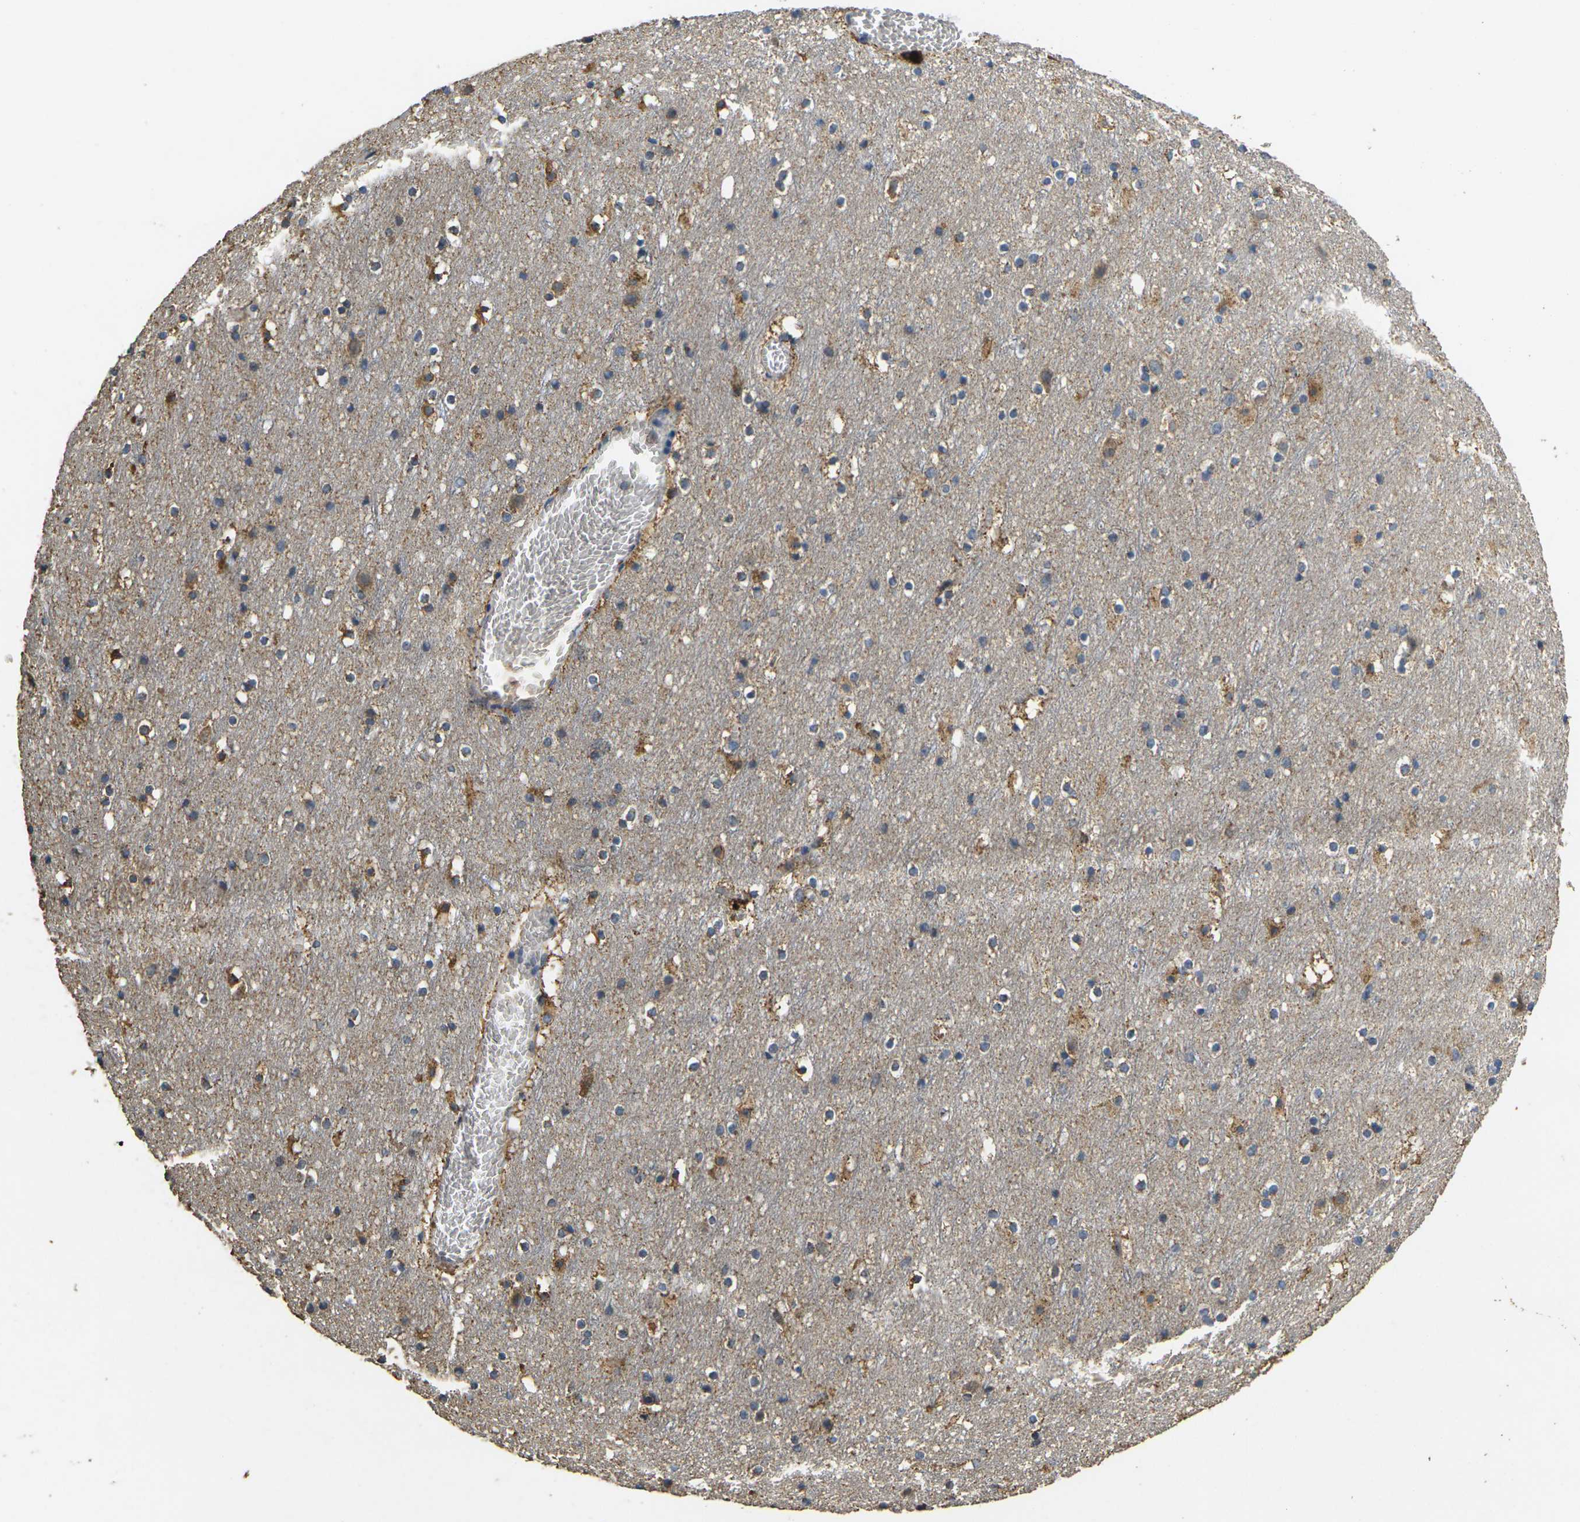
{"staining": {"intensity": "moderate", "quantity": ">75%", "location": "cytoplasmic/membranous"}, "tissue": "cerebral cortex", "cell_type": "Endothelial cells", "image_type": "normal", "snomed": [{"axis": "morphology", "description": "Normal tissue, NOS"}, {"axis": "topography", "description": "Cerebral cortex"}], "caption": "This micrograph displays immunohistochemistry (IHC) staining of benign cerebral cortex, with medium moderate cytoplasmic/membranous staining in approximately >75% of endothelial cells.", "gene": "MAPK11", "patient": {"sex": "male", "age": 45}}